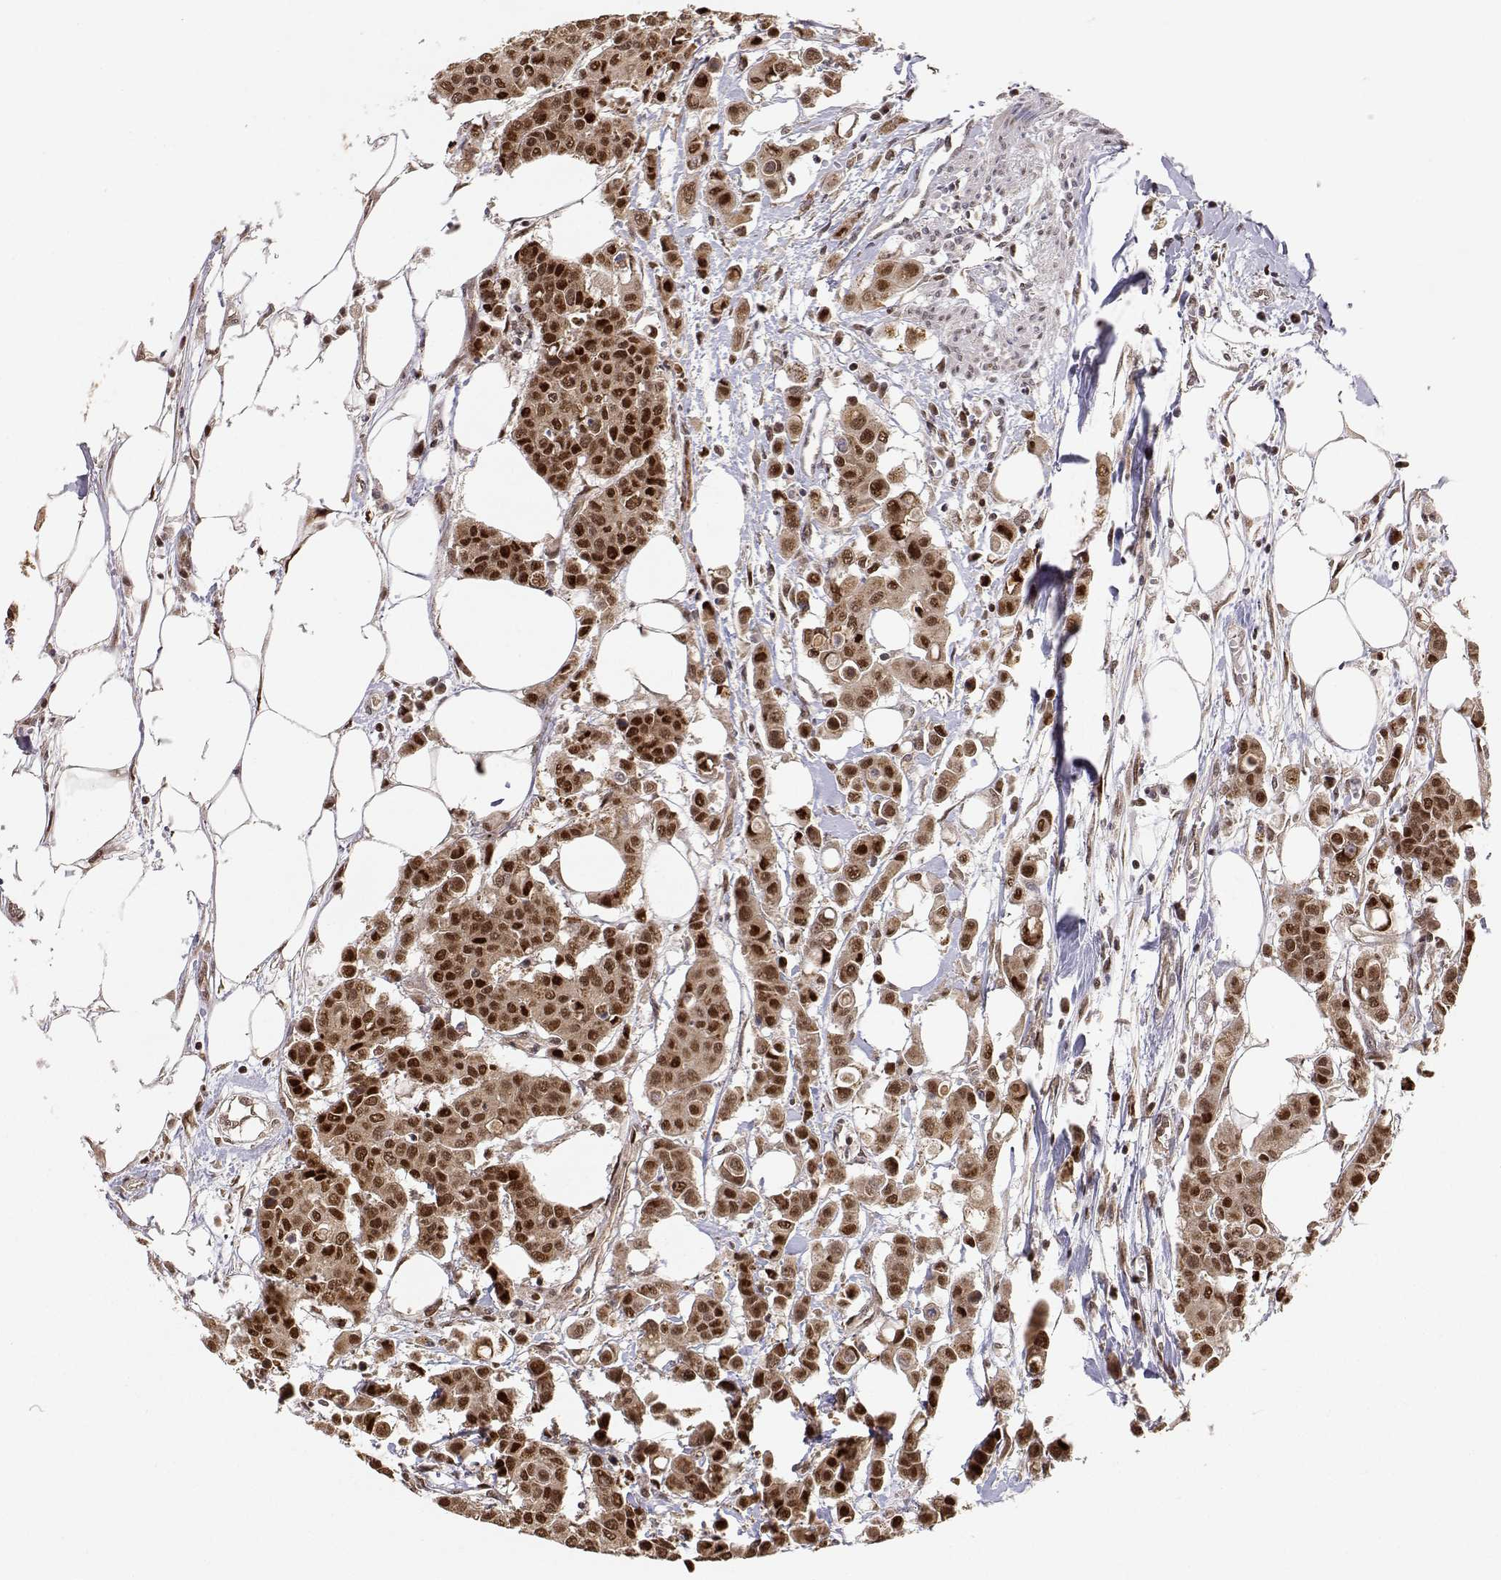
{"staining": {"intensity": "strong", "quantity": ">75%", "location": "cytoplasmic/membranous,nuclear"}, "tissue": "carcinoid", "cell_type": "Tumor cells", "image_type": "cancer", "snomed": [{"axis": "morphology", "description": "Carcinoid, malignant, NOS"}, {"axis": "topography", "description": "Colon"}], "caption": "High-magnification brightfield microscopy of carcinoid (malignant) stained with DAB (3,3'-diaminobenzidine) (brown) and counterstained with hematoxylin (blue). tumor cells exhibit strong cytoplasmic/membranous and nuclear staining is seen in about>75% of cells. Ihc stains the protein of interest in brown and the nuclei are stained blue.", "gene": "BRCA1", "patient": {"sex": "male", "age": 81}}